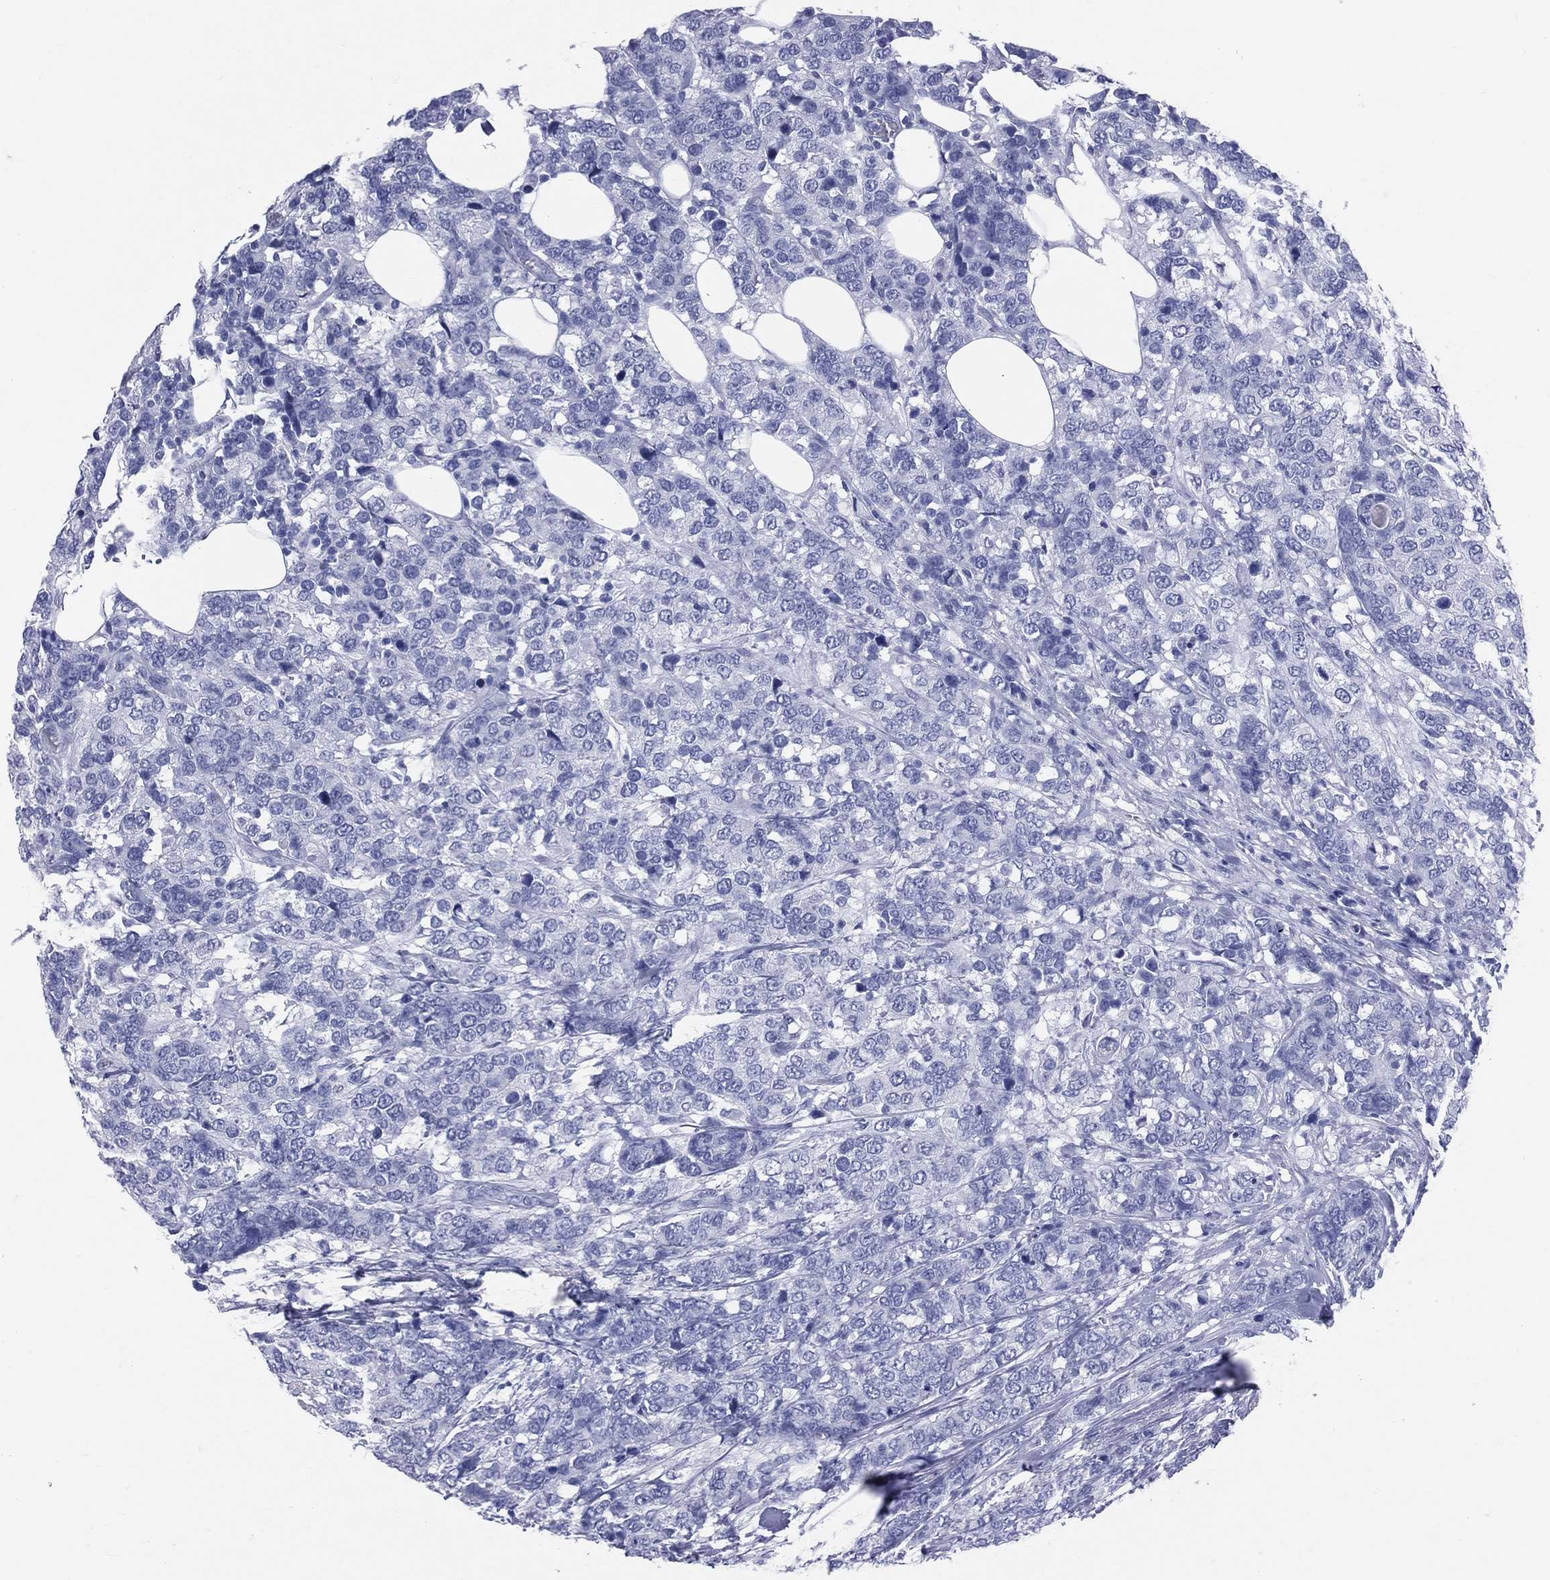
{"staining": {"intensity": "negative", "quantity": "none", "location": "none"}, "tissue": "breast cancer", "cell_type": "Tumor cells", "image_type": "cancer", "snomed": [{"axis": "morphology", "description": "Lobular carcinoma"}, {"axis": "topography", "description": "Breast"}], "caption": "High power microscopy photomicrograph of an IHC histopathology image of breast cancer (lobular carcinoma), revealing no significant staining in tumor cells.", "gene": "CYLC1", "patient": {"sex": "female", "age": 59}}